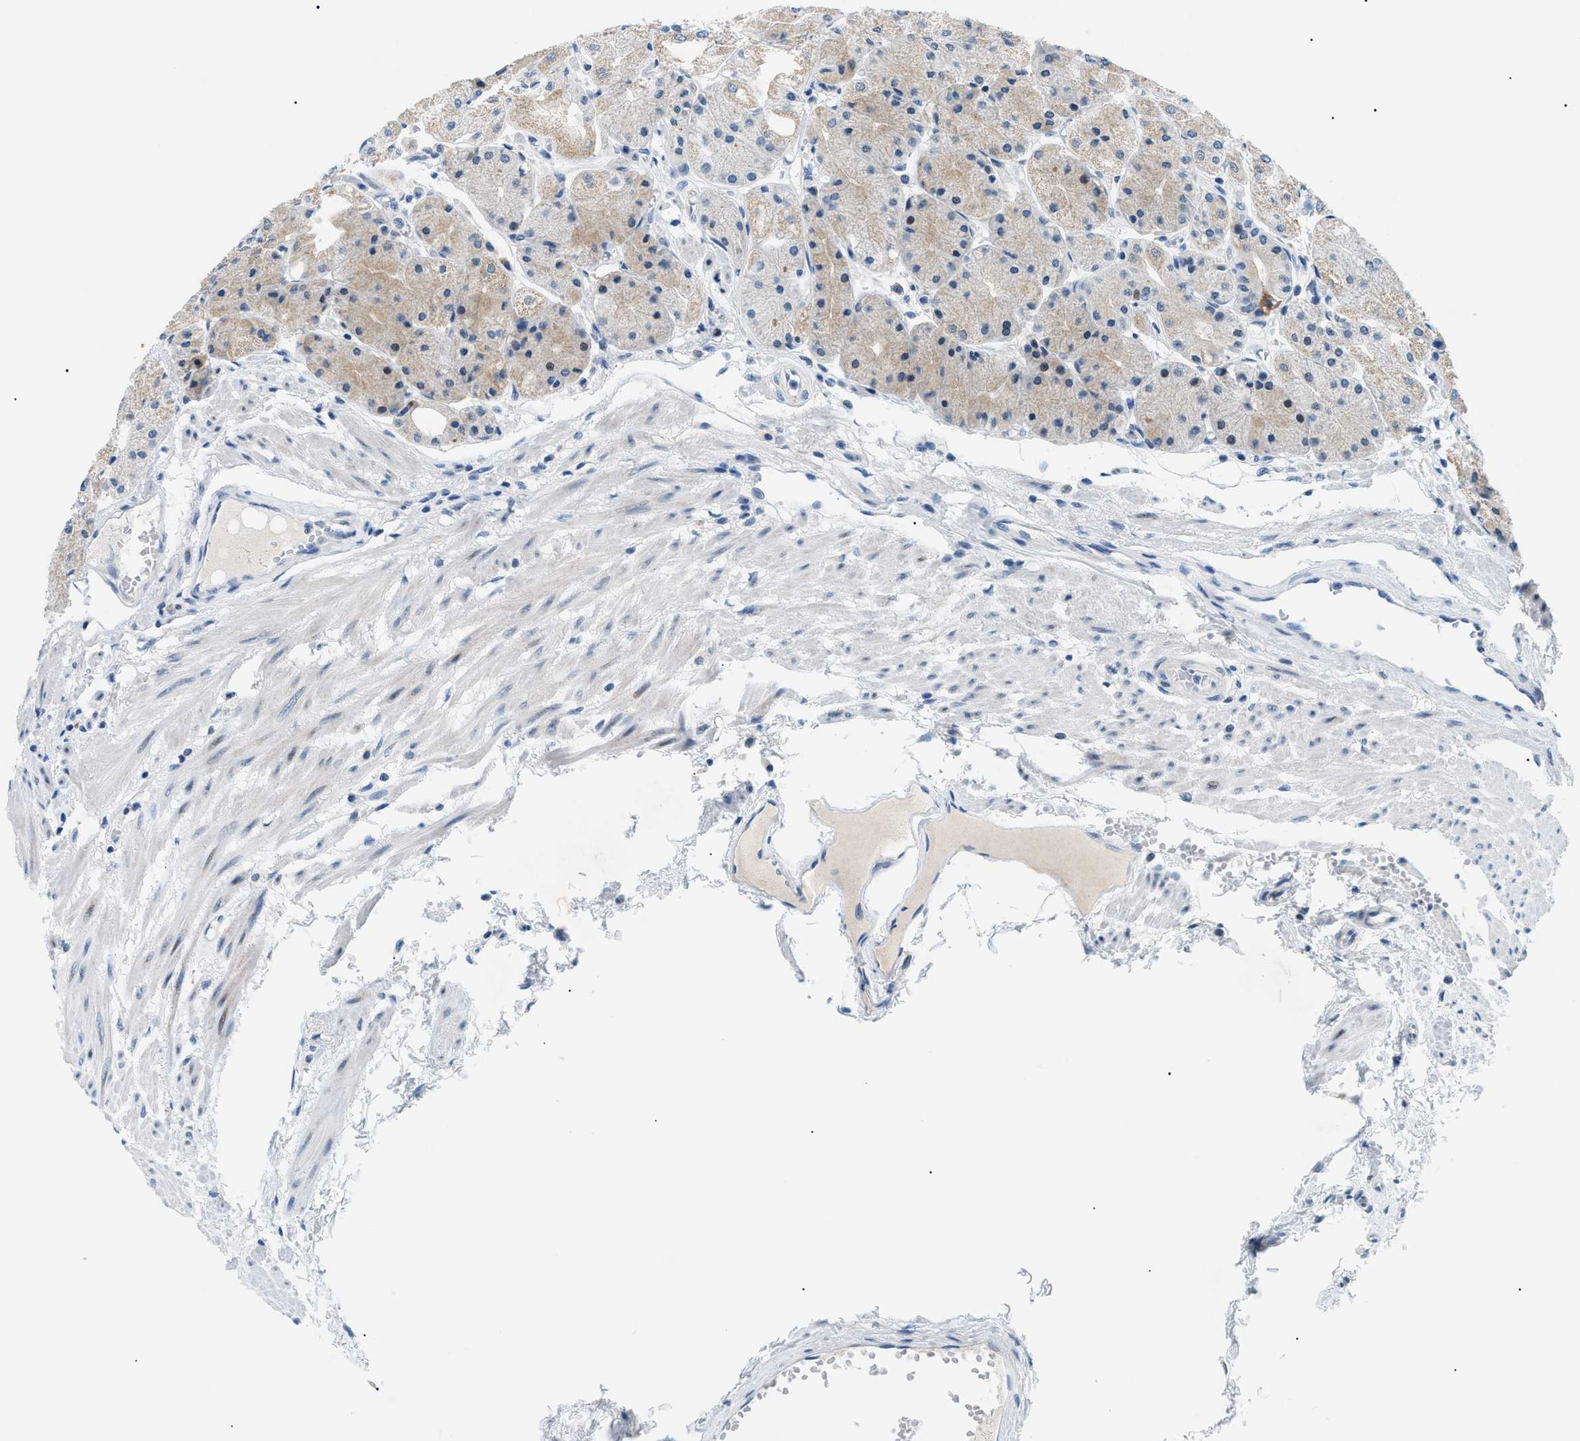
{"staining": {"intensity": "moderate", "quantity": "25%-75%", "location": "cytoplasmic/membranous,nuclear"}, "tissue": "stomach", "cell_type": "Glandular cells", "image_type": "normal", "snomed": [{"axis": "morphology", "description": "Normal tissue, NOS"}, {"axis": "topography", "description": "Stomach, upper"}], "caption": "Immunohistochemical staining of unremarkable stomach displays moderate cytoplasmic/membranous,nuclear protein positivity in about 25%-75% of glandular cells. (DAB IHC with brightfield microscopy, high magnification).", "gene": "SMARCC1", "patient": {"sex": "male", "age": 72}}